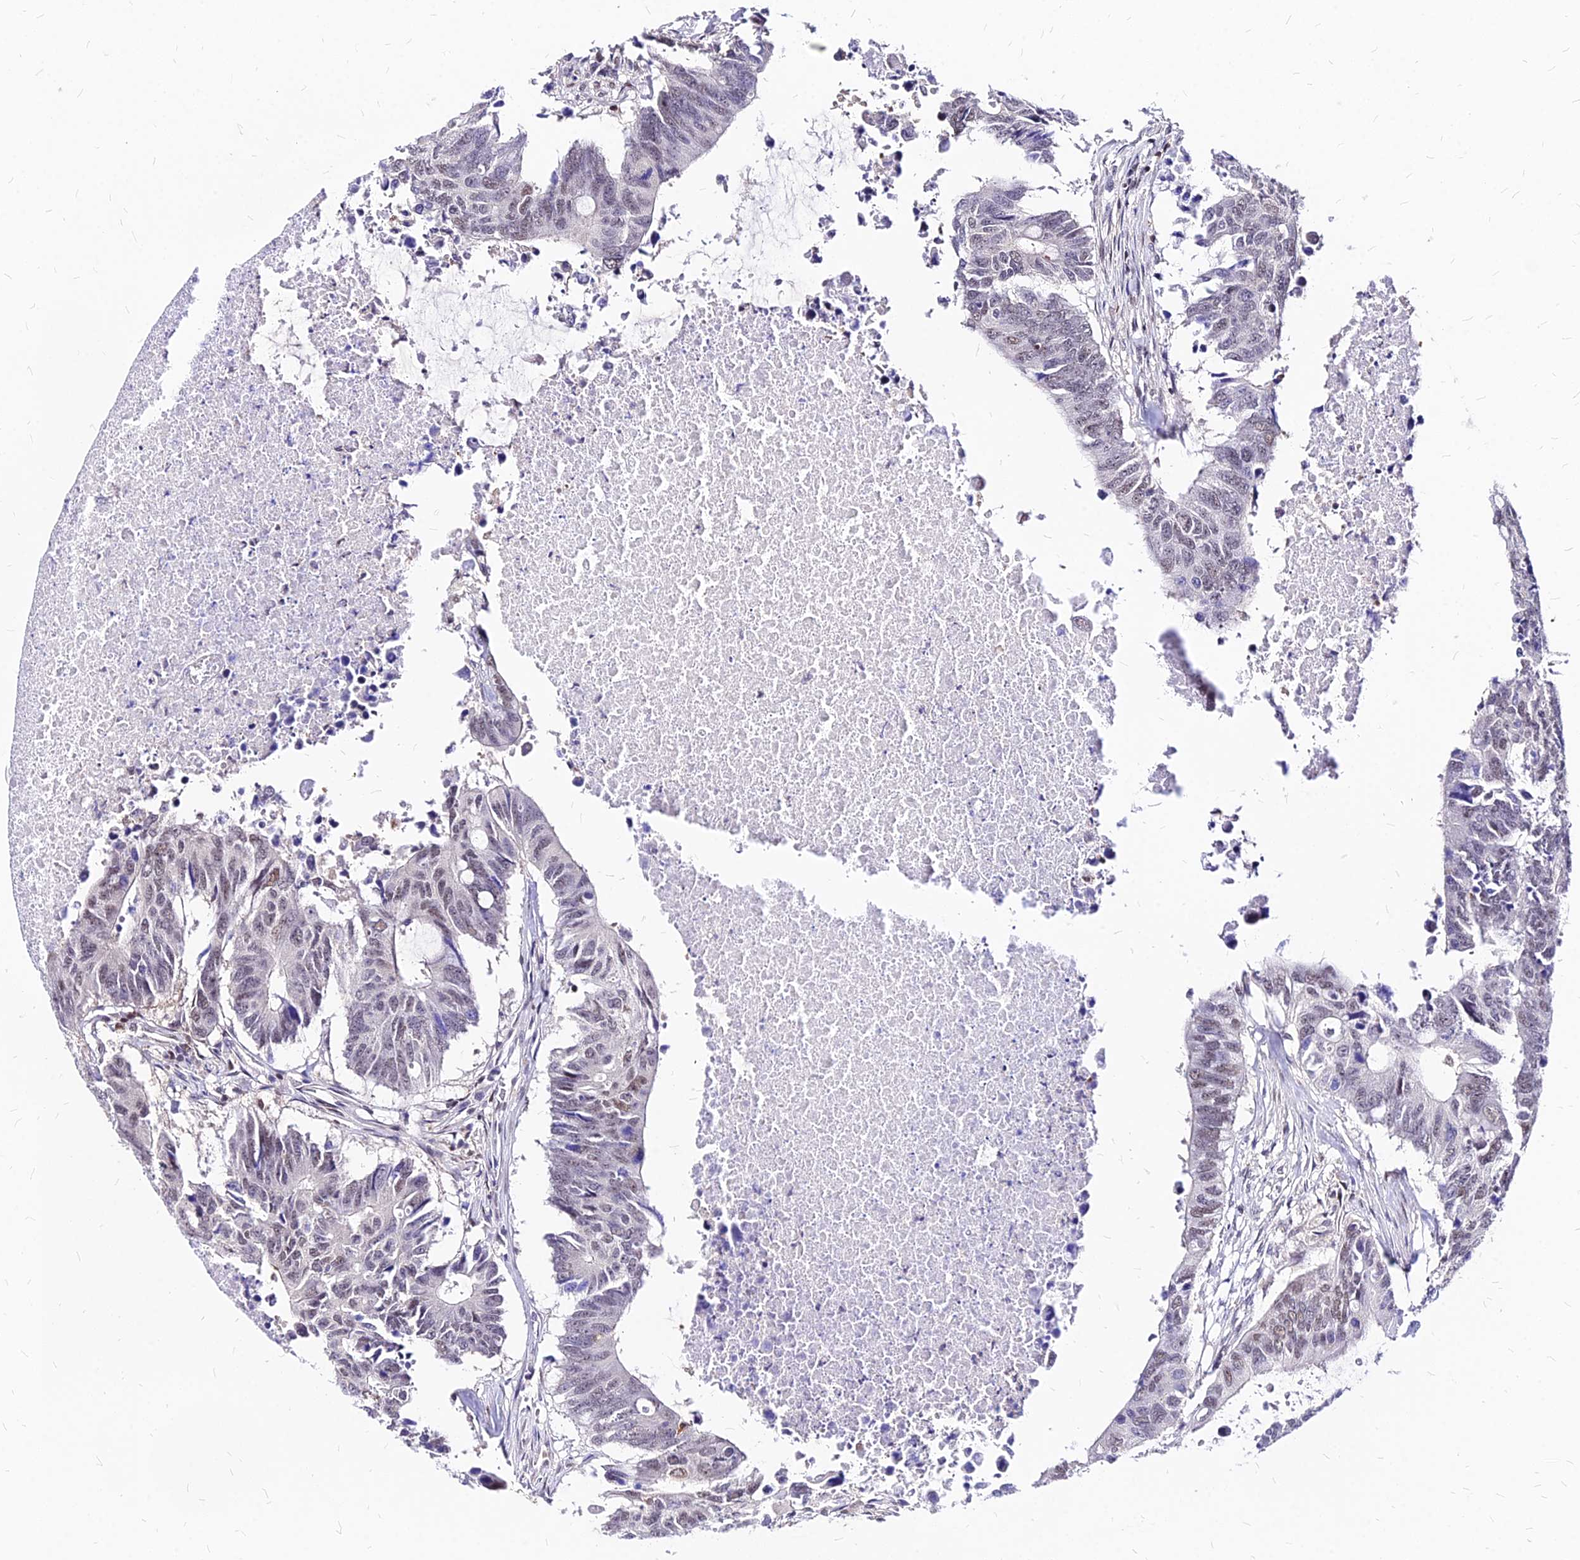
{"staining": {"intensity": "weak", "quantity": "<25%", "location": "nuclear"}, "tissue": "colorectal cancer", "cell_type": "Tumor cells", "image_type": "cancer", "snomed": [{"axis": "morphology", "description": "Adenocarcinoma, NOS"}, {"axis": "topography", "description": "Colon"}], "caption": "Tumor cells show no significant protein staining in colorectal adenocarcinoma.", "gene": "PAXX", "patient": {"sex": "male", "age": 71}}